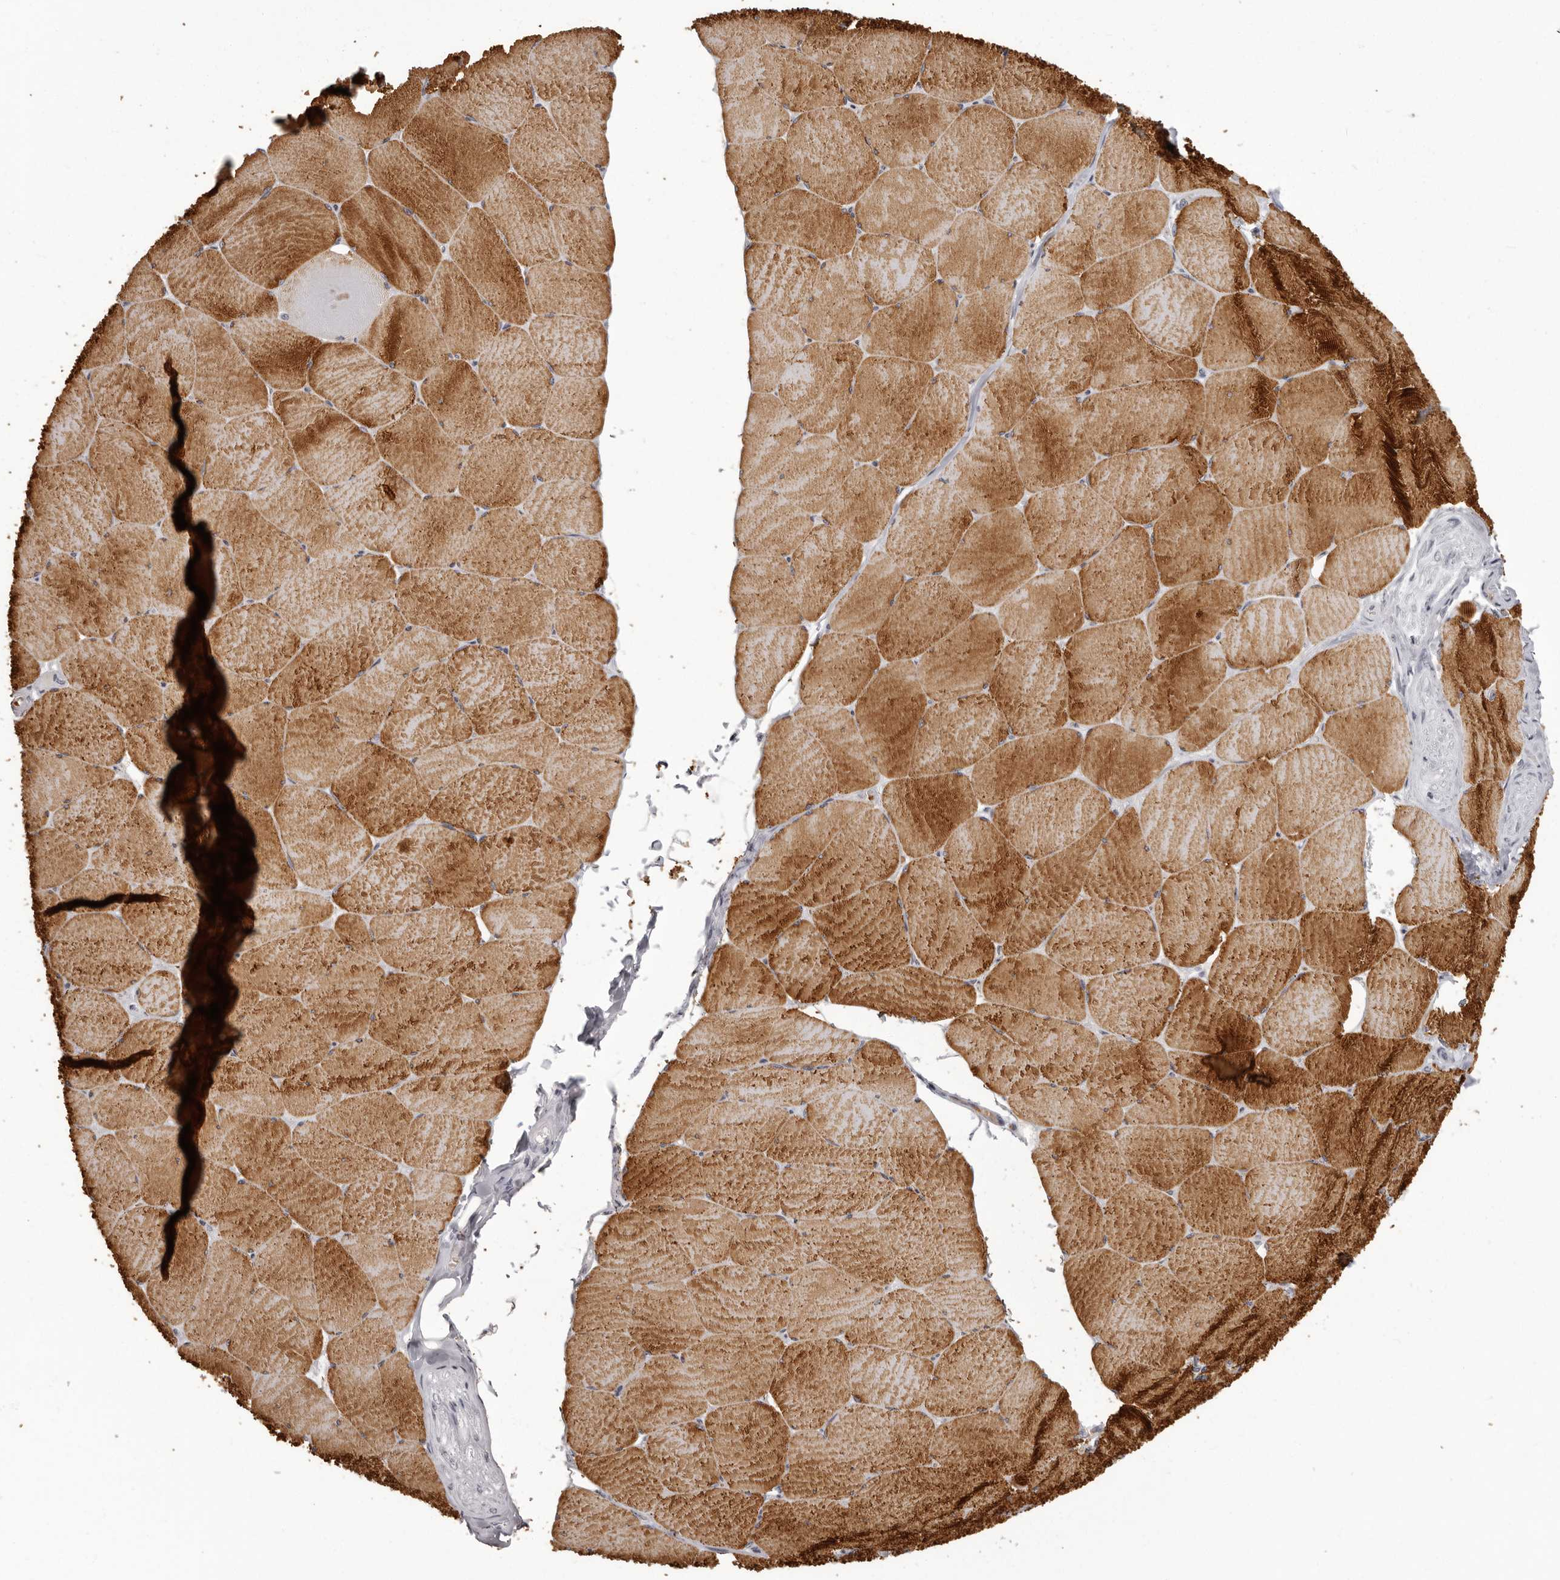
{"staining": {"intensity": "strong", "quantity": ">75%", "location": "cytoplasmic/membranous"}, "tissue": "skeletal muscle", "cell_type": "Myocytes", "image_type": "normal", "snomed": [{"axis": "morphology", "description": "Normal tissue, NOS"}, {"axis": "topography", "description": "Skeletal muscle"}, {"axis": "topography", "description": "Head-Neck"}], "caption": "A high-resolution image shows IHC staining of unremarkable skeletal muscle, which reveals strong cytoplasmic/membranous expression in about >75% of myocytes.", "gene": "C8orf74", "patient": {"sex": "male", "age": 66}}